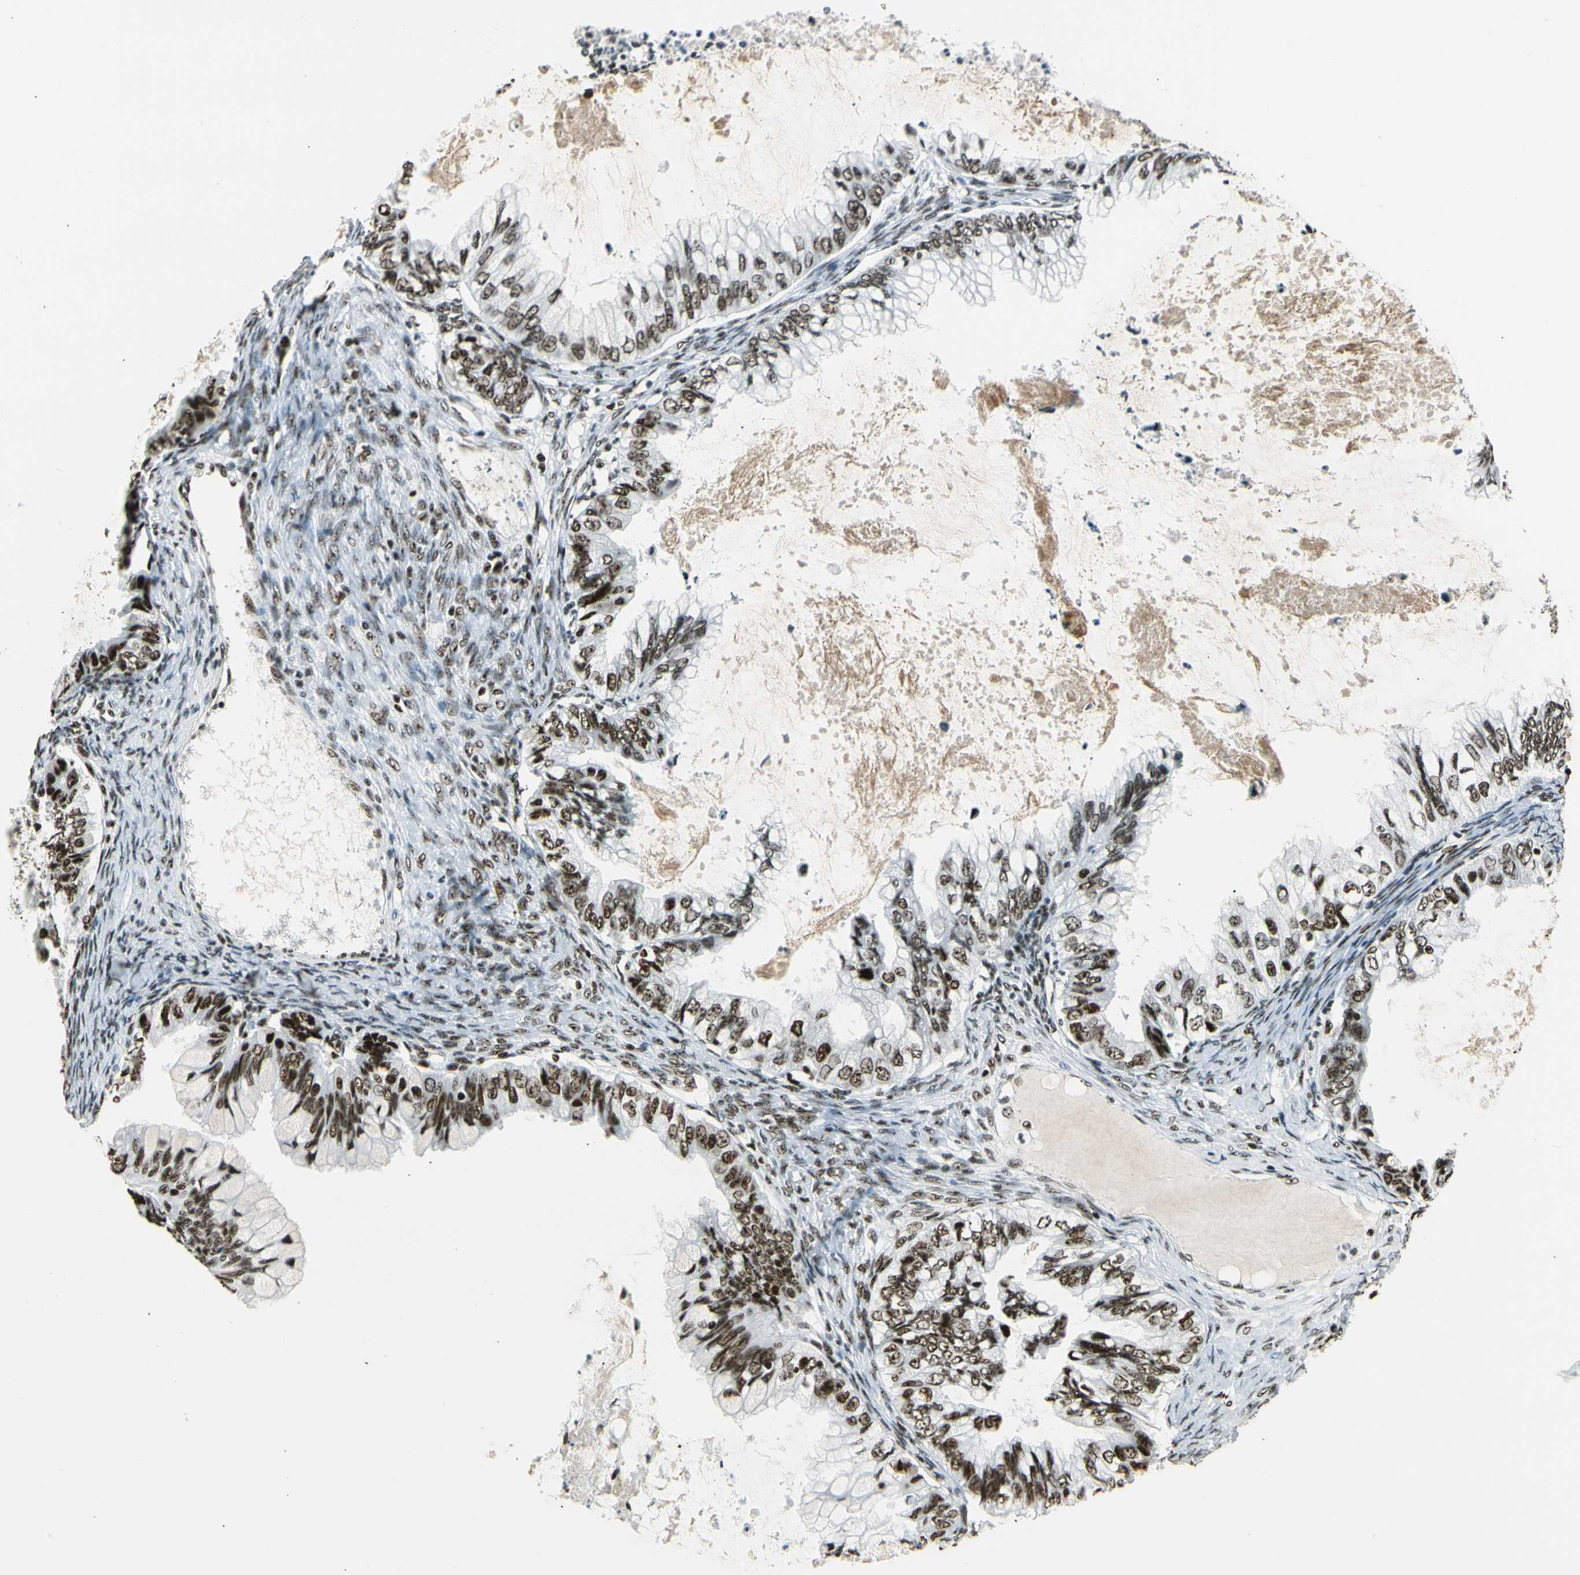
{"staining": {"intensity": "strong", "quantity": ">75%", "location": "nuclear"}, "tissue": "ovarian cancer", "cell_type": "Tumor cells", "image_type": "cancer", "snomed": [{"axis": "morphology", "description": "Cystadenocarcinoma, mucinous, NOS"}, {"axis": "topography", "description": "Ovary"}], "caption": "Immunohistochemistry (IHC) micrograph of ovarian mucinous cystadenocarcinoma stained for a protein (brown), which displays high levels of strong nuclear positivity in about >75% of tumor cells.", "gene": "UBTF", "patient": {"sex": "female", "age": 80}}